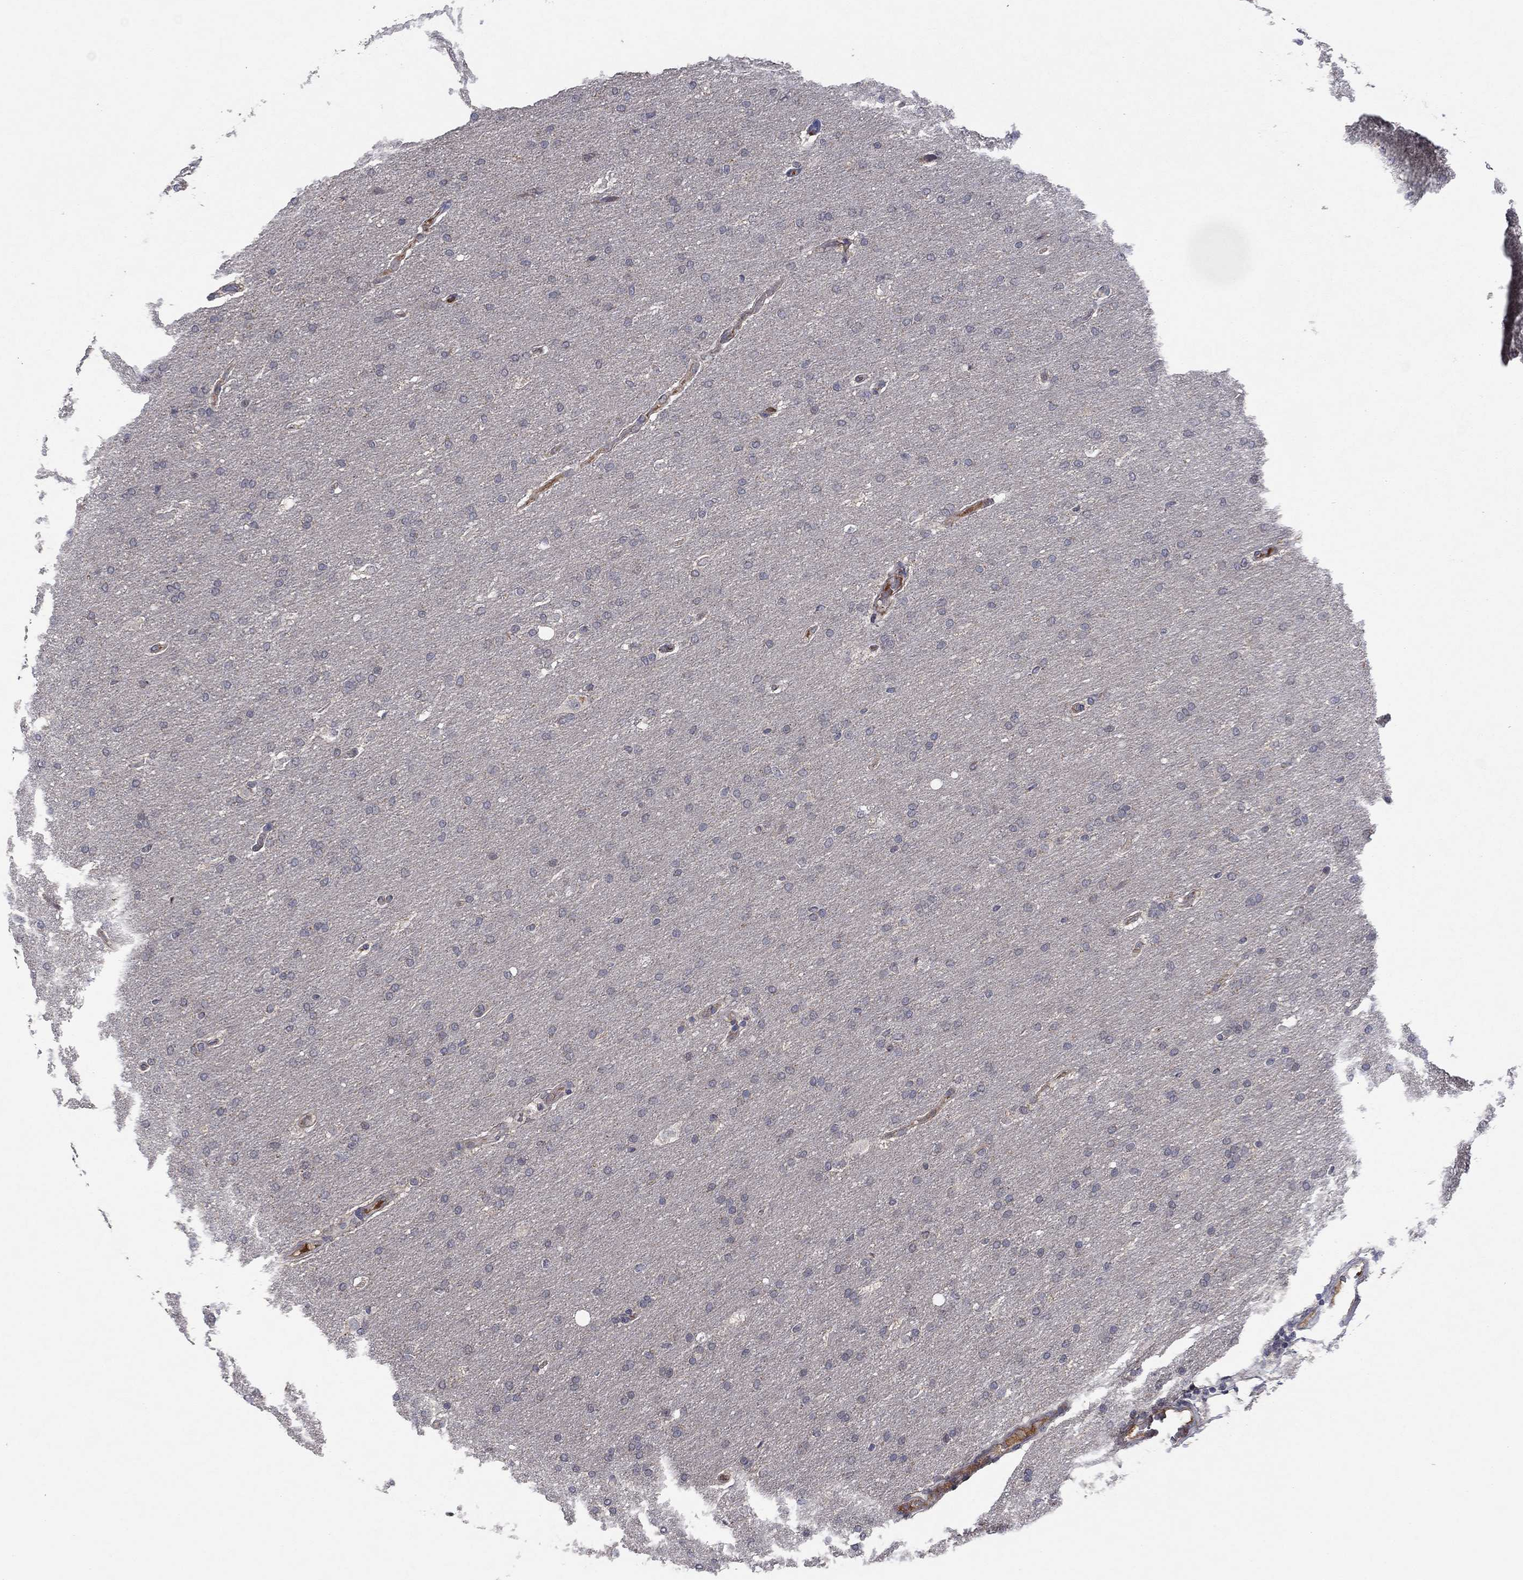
{"staining": {"intensity": "negative", "quantity": "none", "location": "none"}, "tissue": "glioma", "cell_type": "Tumor cells", "image_type": "cancer", "snomed": [{"axis": "morphology", "description": "Glioma, malignant, Low grade"}, {"axis": "topography", "description": "Brain"}], "caption": "Immunohistochemistry (IHC) image of human glioma stained for a protein (brown), which shows no positivity in tumor cells.", "gene": "IL4", "patient": {"sex": "female", "age": 37}}